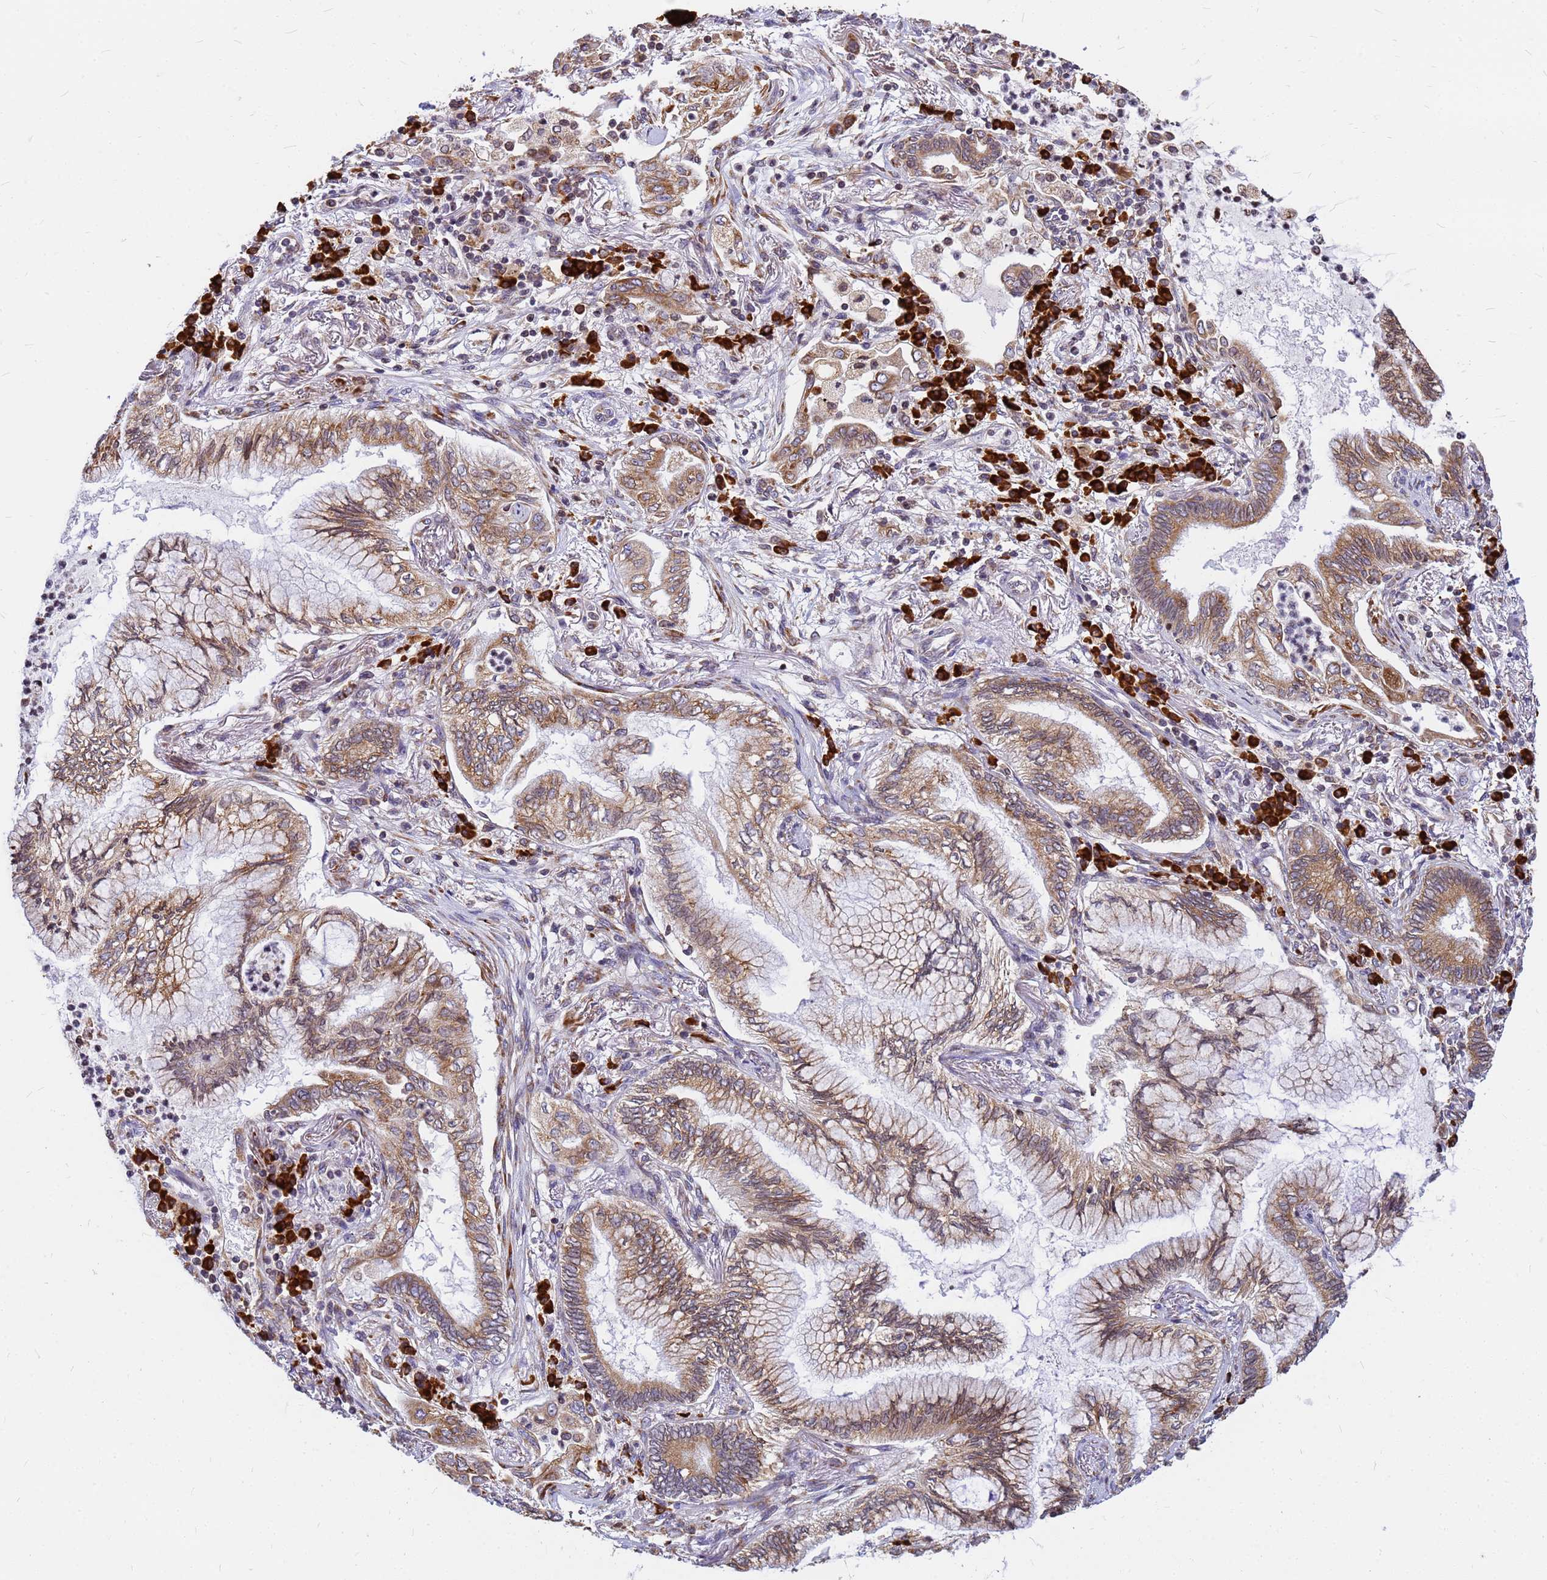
{"staining": {"intensity": "moderate", "quantity": ">75%", "location": "cytoplasmic/membranous"}, "tissue": "lung cancer", "cell_type": "Tumor cells", "image_type": "cancer", "snomed": [{"axis": "morphology", "description": "Adenocarcinoma, NOS"}, {"axis": "topography", "description": "Lung"}], "caption": "Moderate cytoplasmic/membranous staining for a protein is identified in approximately >75% of tumor cells of lung cancer using immunohistochemistry (IHC).", "gene": "SSR4", "patient": {"sex": "female", "age": 70}}